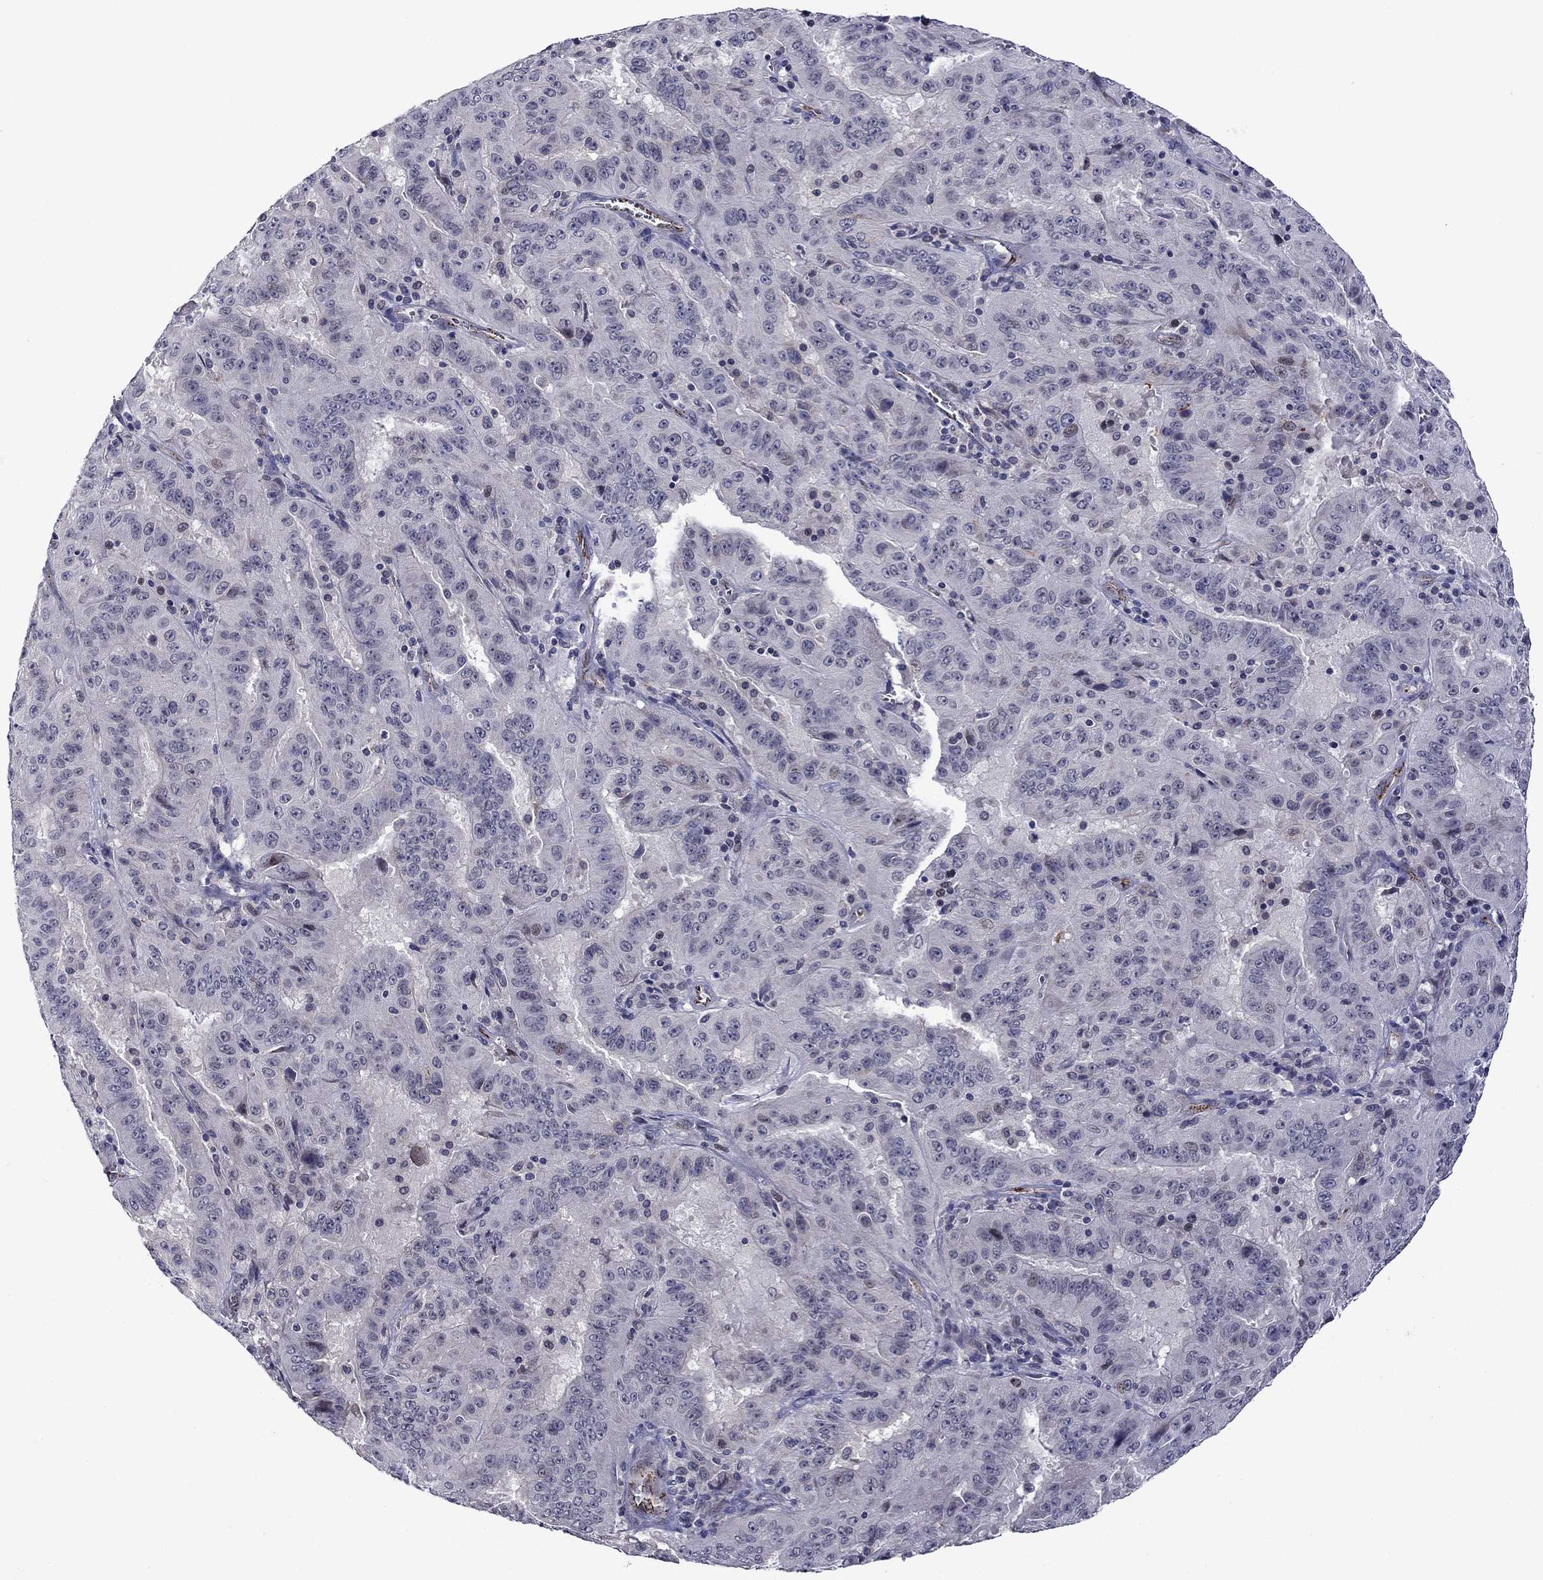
{"staining": {"intensity": "negative", "quantity": "none", "location": "none"}, "tissue": "pancreatic cancer", "cell_type": "Tumor cells", "image_type": "cancer", "snomed": [{"axis": "morphology", "description": "Adenocarcinoma, NOS"}, {"axis": "topography", "description": "Pancreas"}], "caption": "A micrograph of human pancreatic cancer (adenocarcinoma) is negative for staining in tumor cells.", "gene": "SLITRK1", "patient": {"sex": "male", "age": 63}}